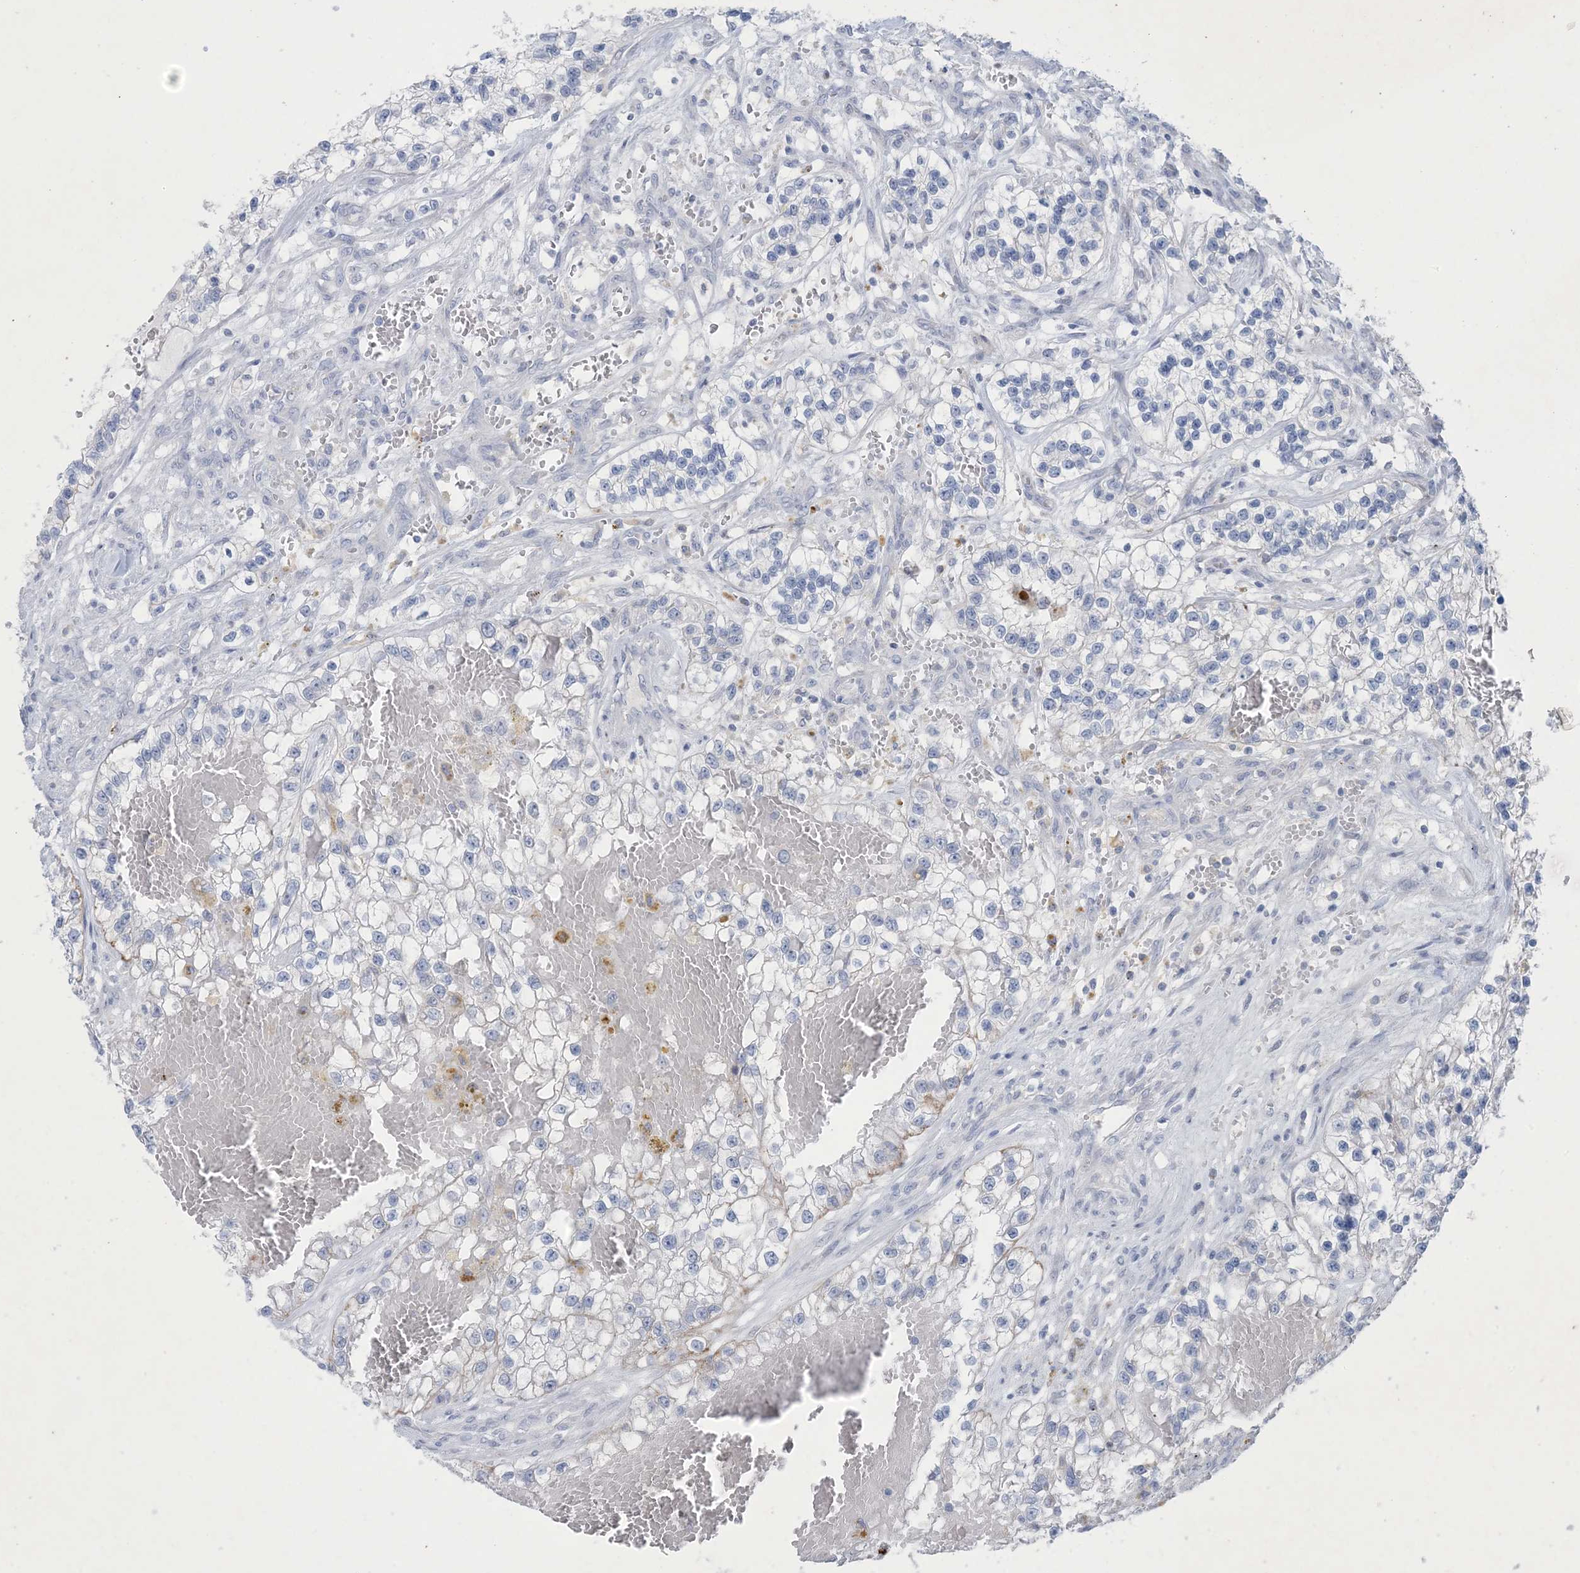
{"staining": {"intensity": "negative", "quantity": "none", "location": "none"}, "tissue": "renal cancer", "cell_type": "Tumor cells", "image_type": "cancer", "snomed": [{"axis": "morphology", "description": "Adenocarcinoma, NOS"}, {"axis": "topography", "description": "Kidney"}], "caption": "There is no significant positivity in tumor cells of renal cancer (adenocarcinoma).", "gene": "GABRG1", "patient": {"sex": "female", "age": 57}}